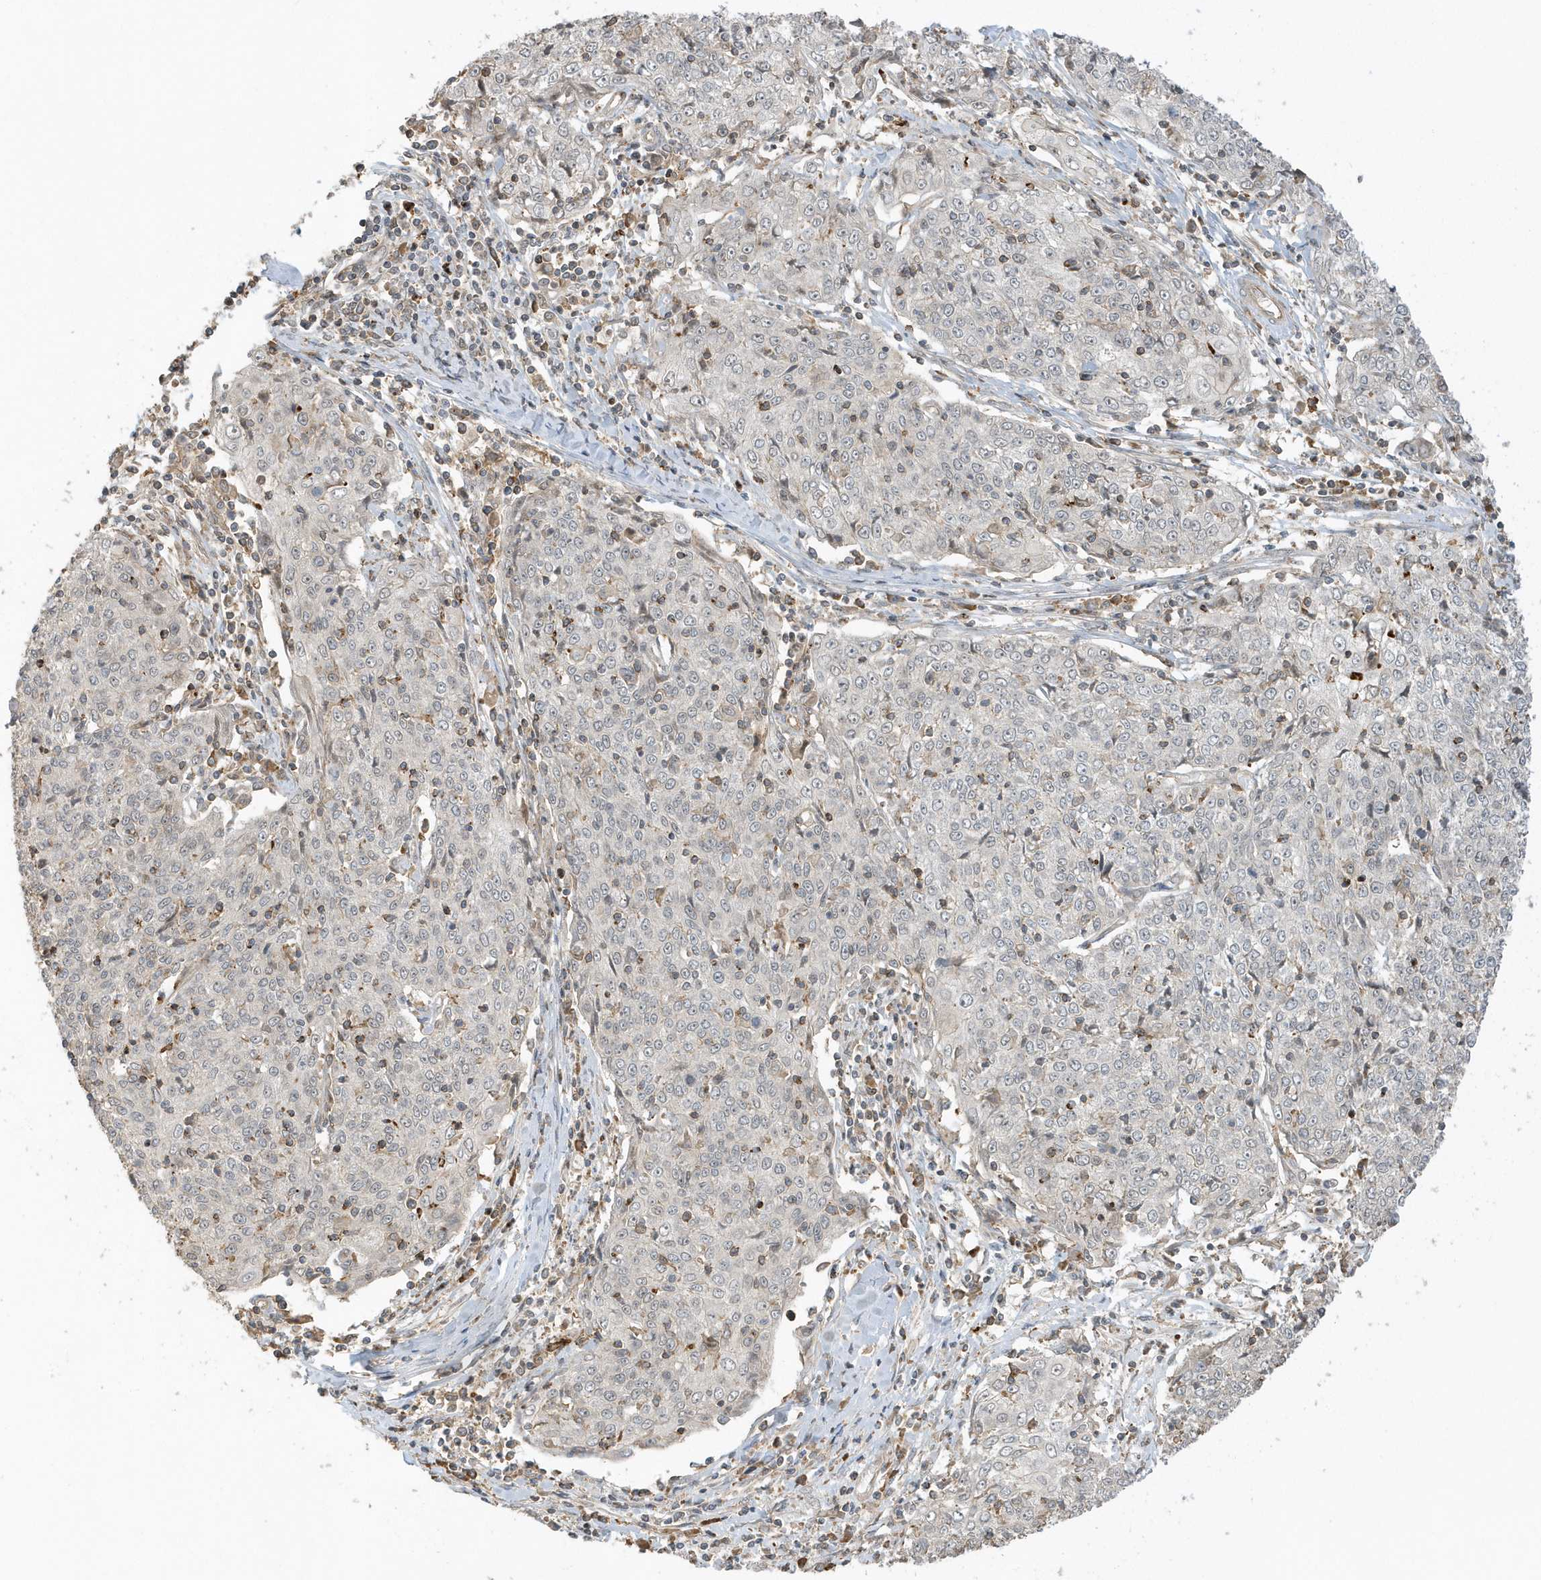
{"staining": {"intensity": "negative", "quantity": "none", "location": "none"}, "tissue": "cervical cancer", "cell_type": "Tumor cells", "image_type": "cancer", "snomed": [{"axis": "morphology", "description": "Squamous cell carcinoma, NOS"}, {"axis": "topography", "description": "Cervix"}], "caption": "Immunohistochemistry photomicrograph of neoplastic tissue: squamous cell carcinoma (cervical) stained with DAB reveals no significant protein positivity in tumor cells.", "gene": "ZBTB8A", "patient": {"sex": "female", "age": 48}}